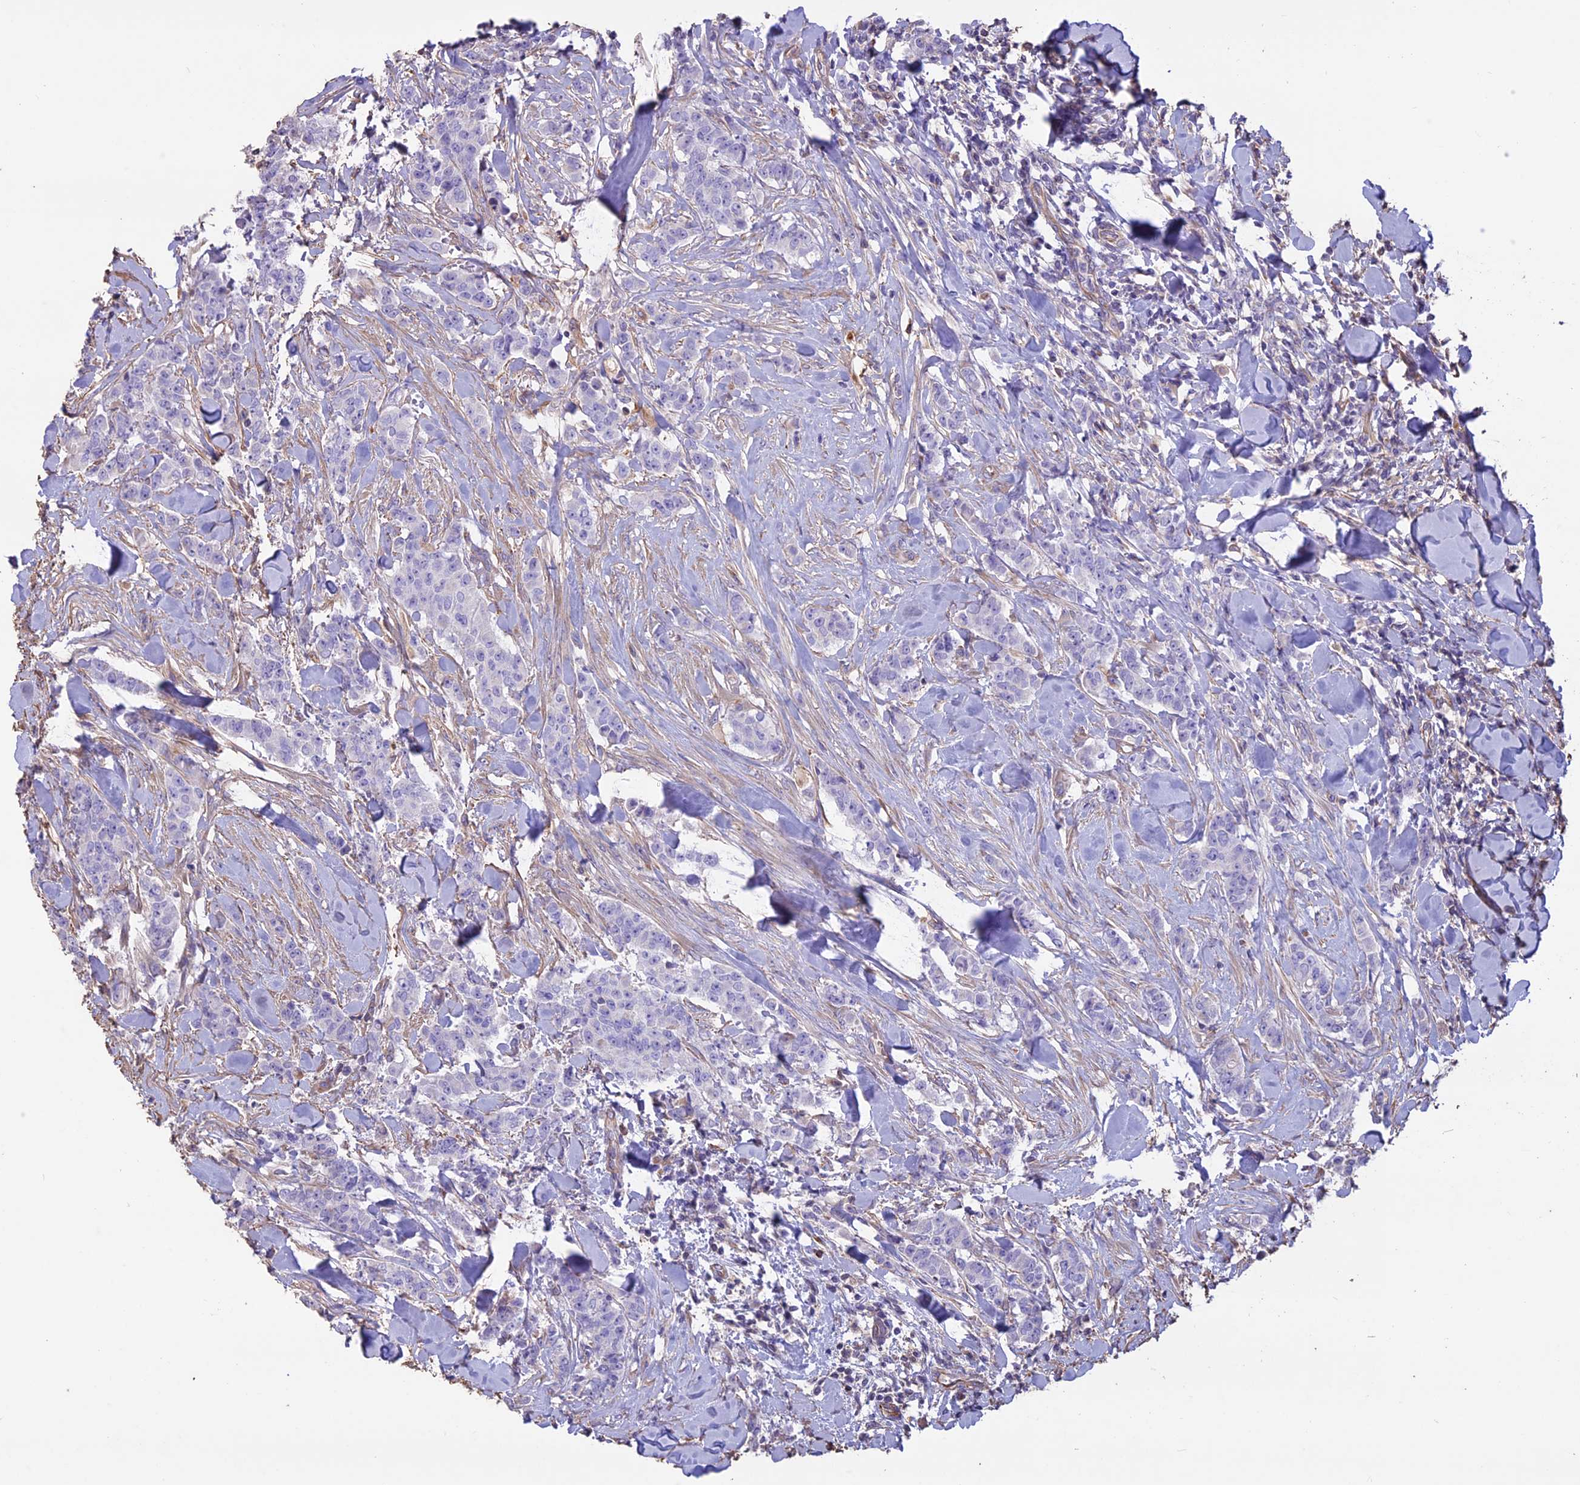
{"staining": {"intensity": "negative", "quantity": "none", "location": "none"}, "tissue": "breast cancer", "cell_type": "Tumor cells", "image_type": "cancer", "snomed": [{"axis": "morphology", "description": "Duct carcinoma"}, {"axis": "topography", "description": "Breast"}], "caption": "This is a photomicrograph of immunohistochemistry staining of infiltrating ductal carcinoma (breast), which shows no staining in tumor cells.", "gene": "CCDC148", "patient": {"sex": "female", "age": 40}}